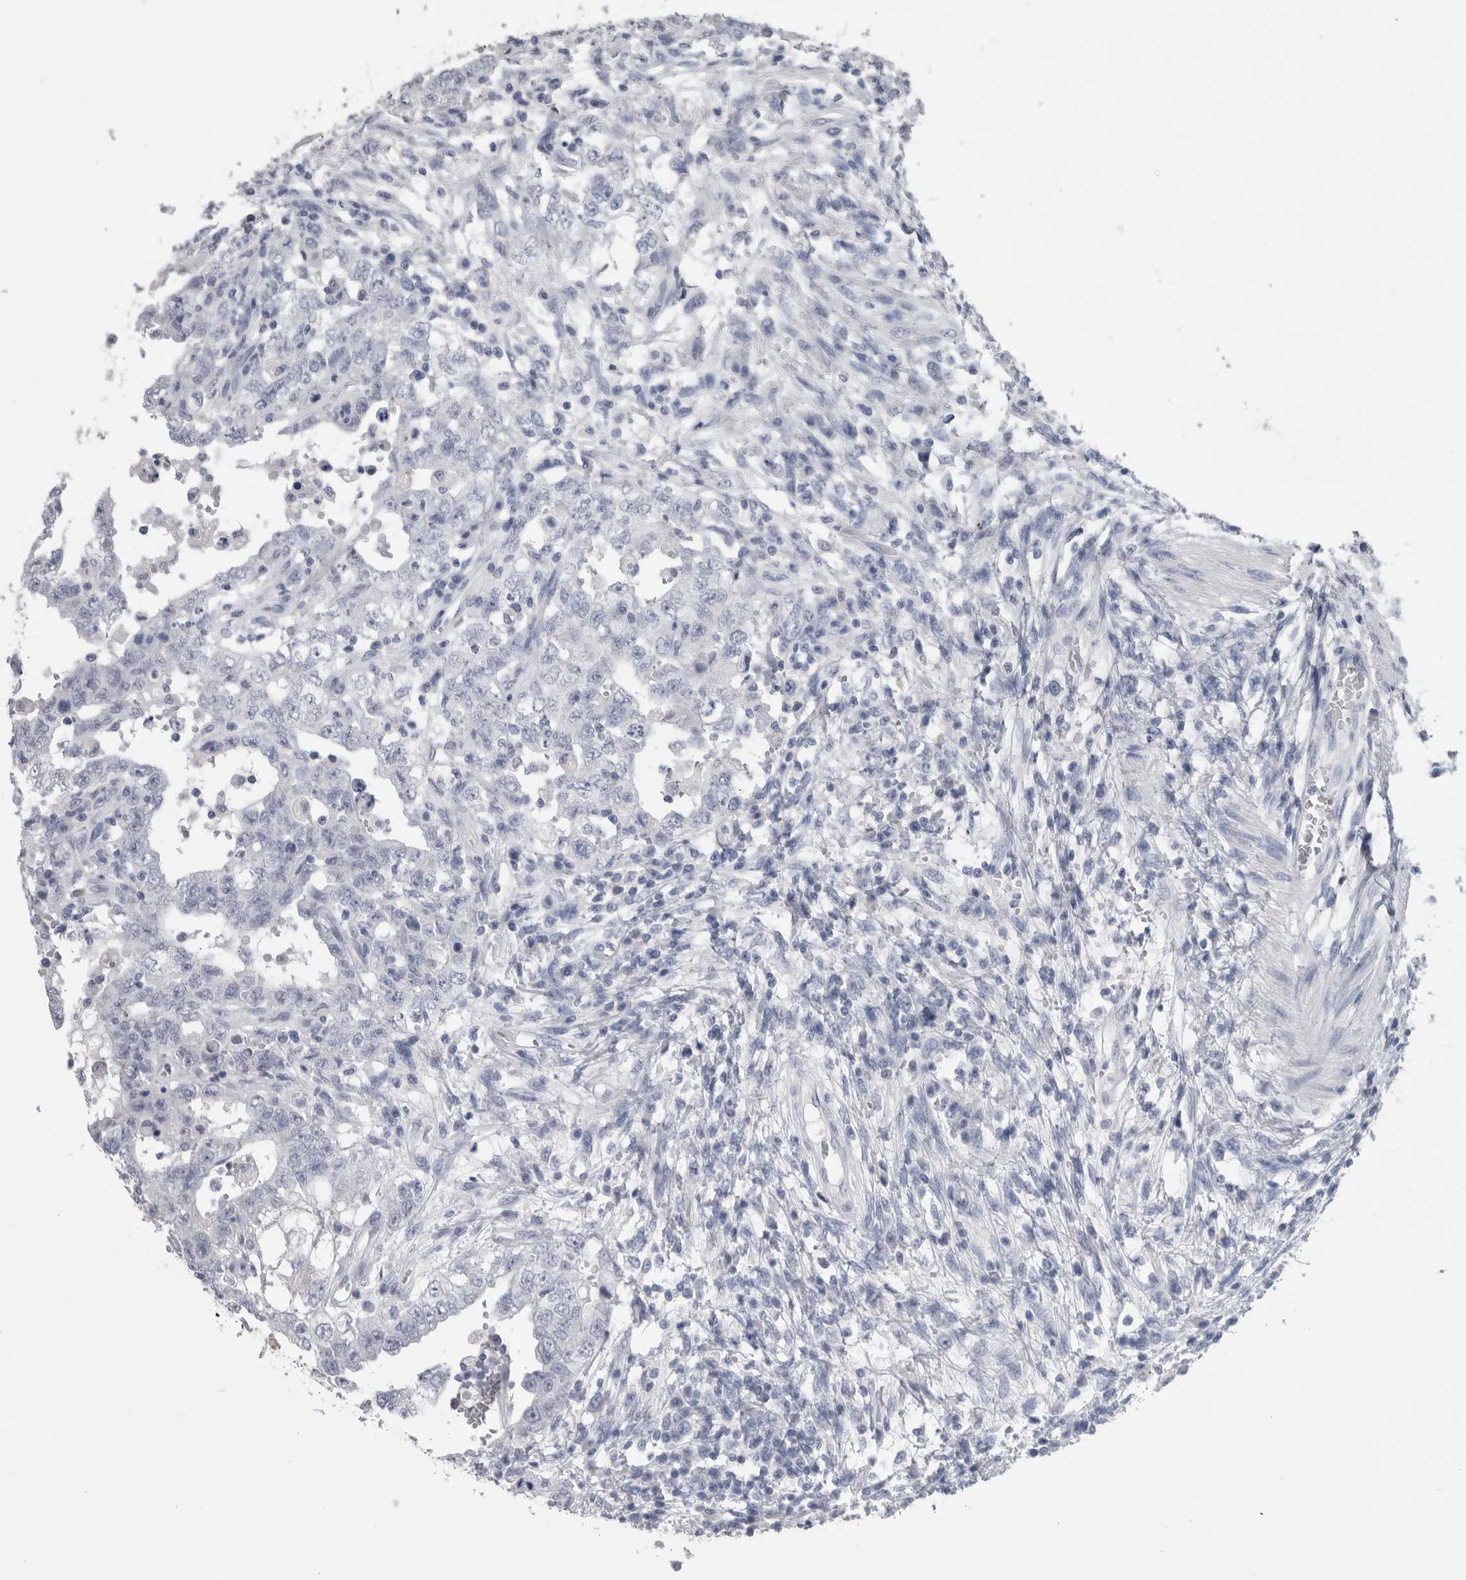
{"staining": {"intensity": "negative", "quantity": "none", "location": "none"}, "tissue": "testis cancer", "cell_type": "Tumor cells", "image_type": "cancer", "snomed": [{"axis": "morphology", "description": "Carcinoma, Embryonal, NOS"}, {"axis": "topography", "description": "Testis"}], "caption": "Tumor cells are negative for protein expression in human testis embryonal carcinoma. (Immunohistochemistry, brightfield microscopy, high magnification).", "gene": "CA8", "patient": {"sex": "male", "age": 26}}